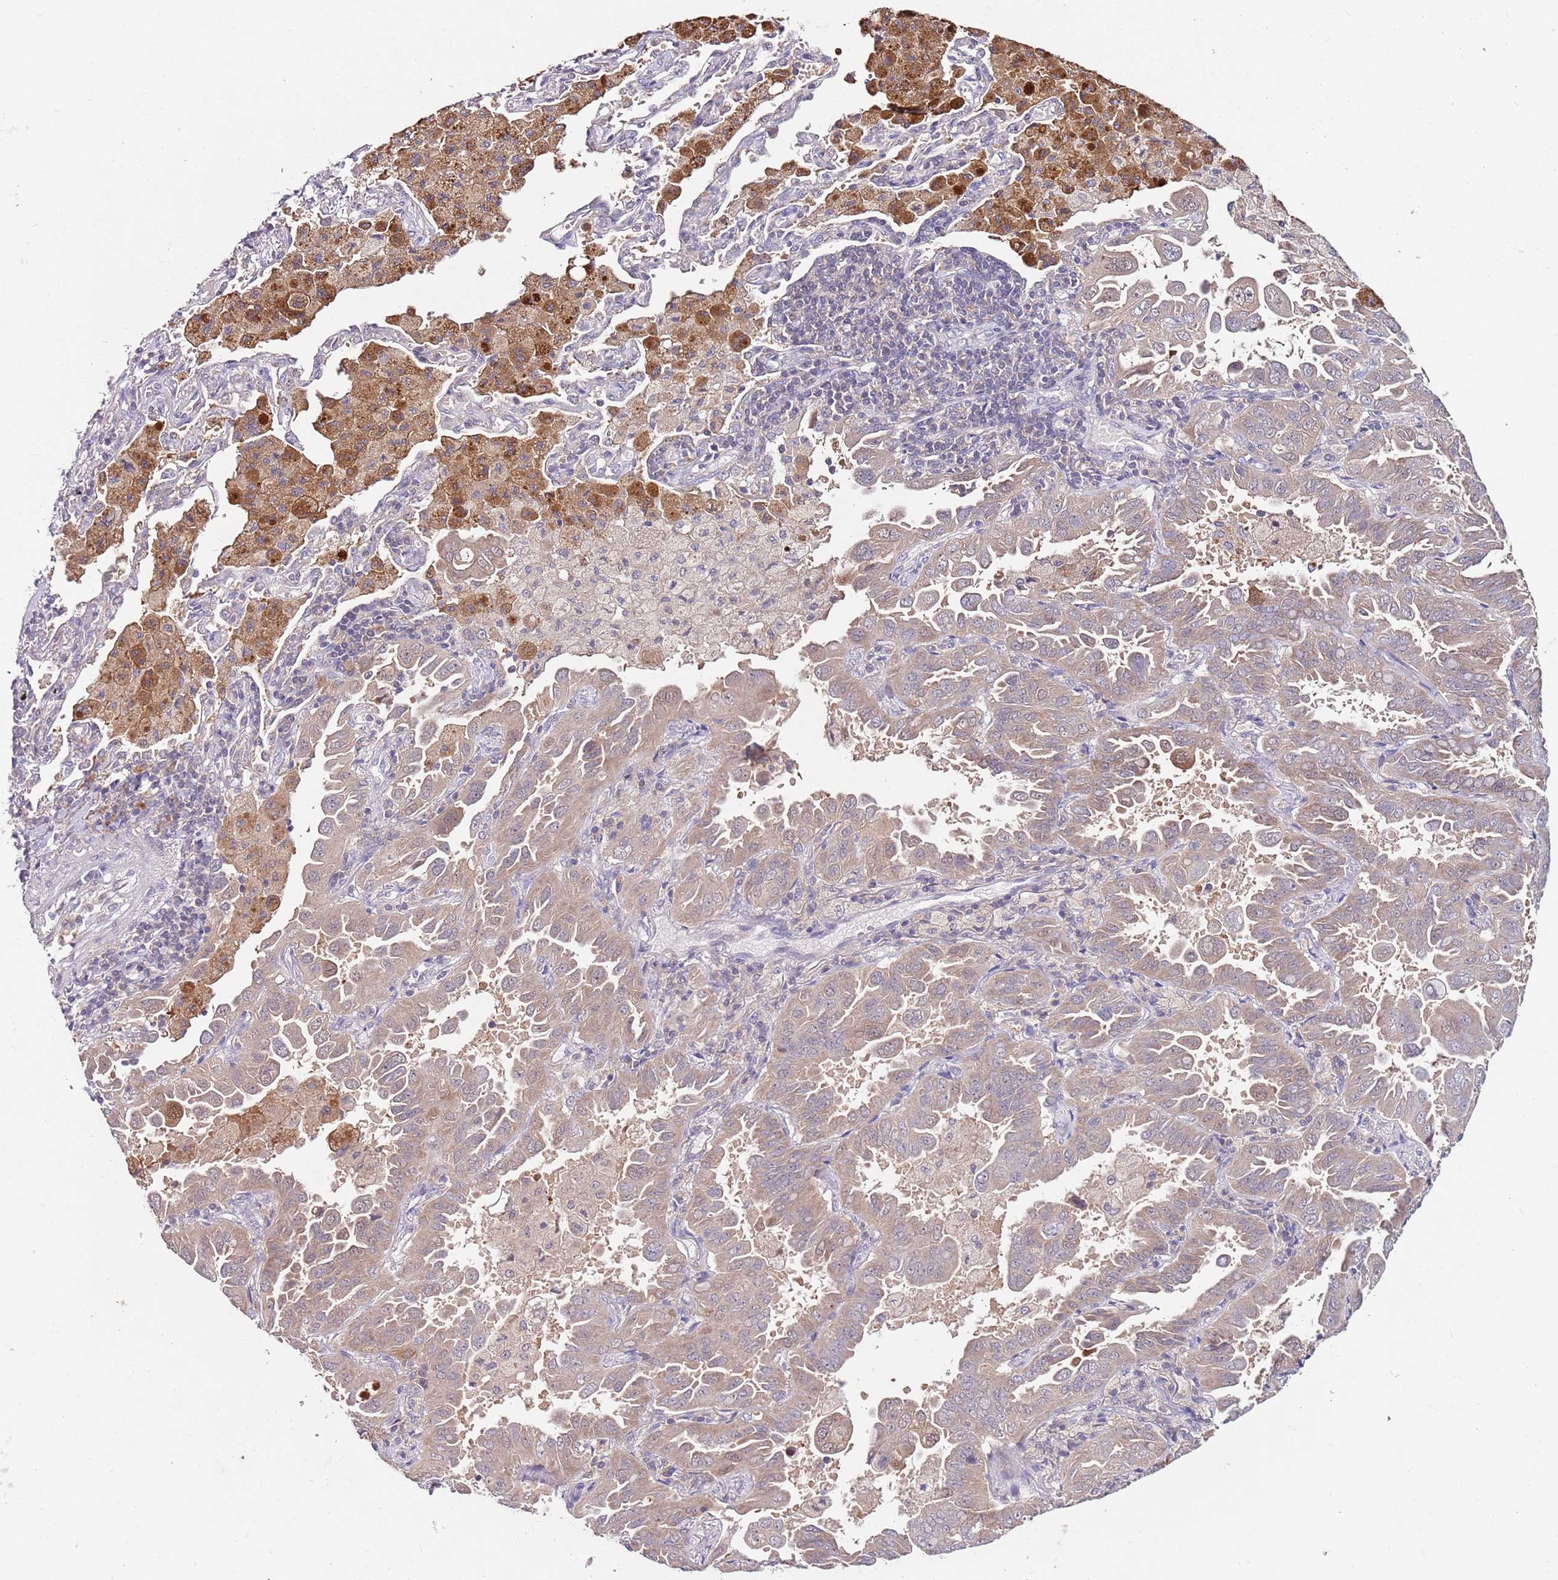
{"staining": {"intensity": "weak", "quantity": "25%-75%", "location": "cytoplasmic/membranous"}, "tissue": "lung cancer", "cell_type": "Tumor cells", "image_type": "cancer", "snomed": [{"axis": "morphology", "description": "Adenocarcinoma, NOS"}, {"axis": "topography", "description": "Lung"}], "caption": "A brown stain highlights weak cytoplasmic/membranous positivity of a protein in lung adenocarcinoma tumor cells.", "gene": "NRDE2", "patient": {"sex": "male", "age": 64}}